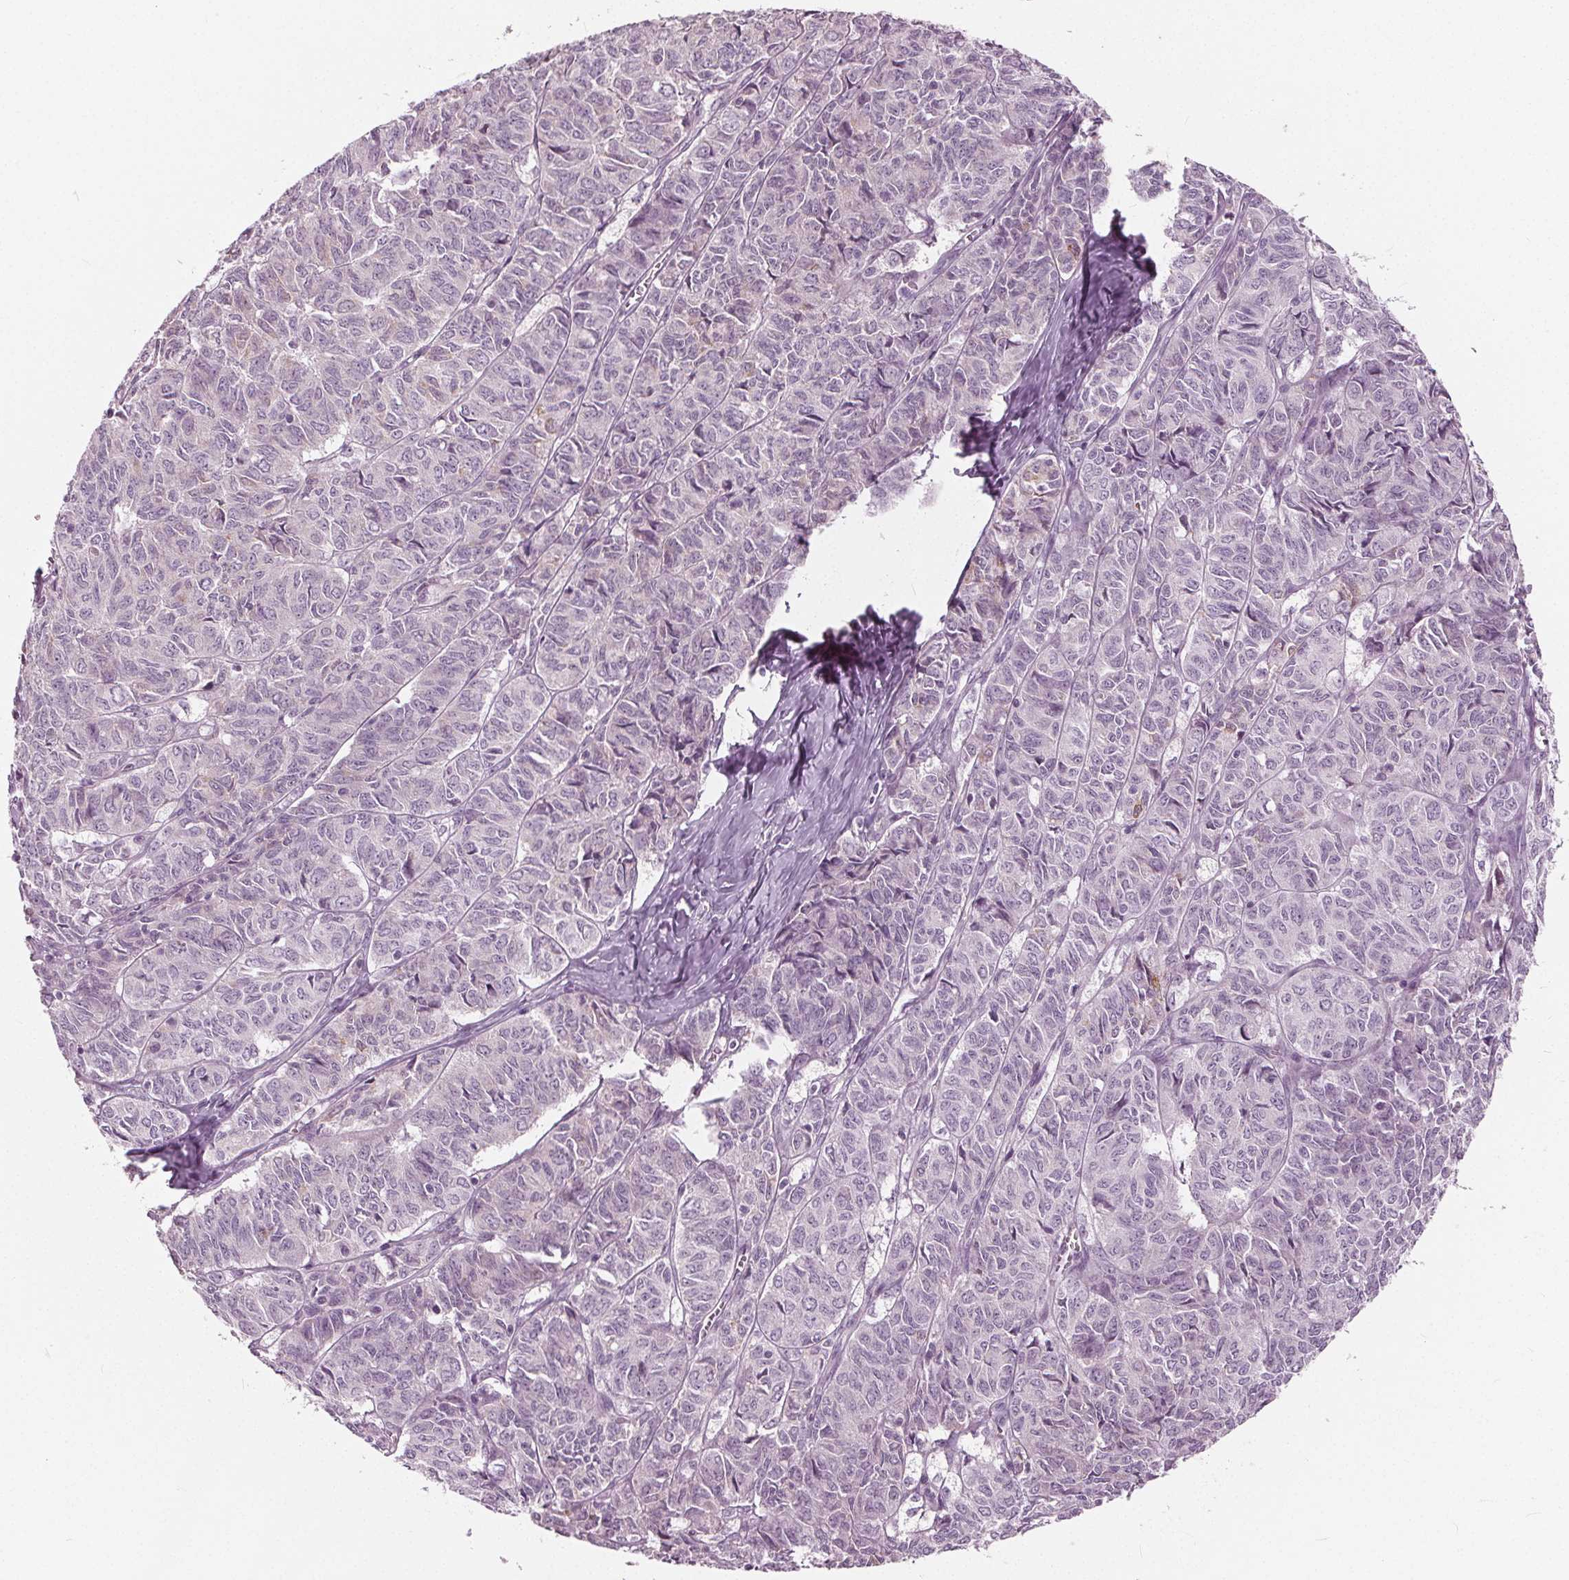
{"staining": {"intensity": "negative", "quantity": "none", "location": "none"}, "tissue": "ovarian cancer", "cell_type": "Tumor cells", "image_type": "cancer", "snomed": [{"axis": "morphology", "description": "Carcinoma, endometroid"}, {"axis": "topography", "description": "Ovary"}], "caption": "This is an immunohistochemistry micrograph of ovarian cancer (endometroid carcinoma). There is no positivity in tumor cells.", "gene": "LHFPL7", "patient": {"sex": "female", "age": 80}}